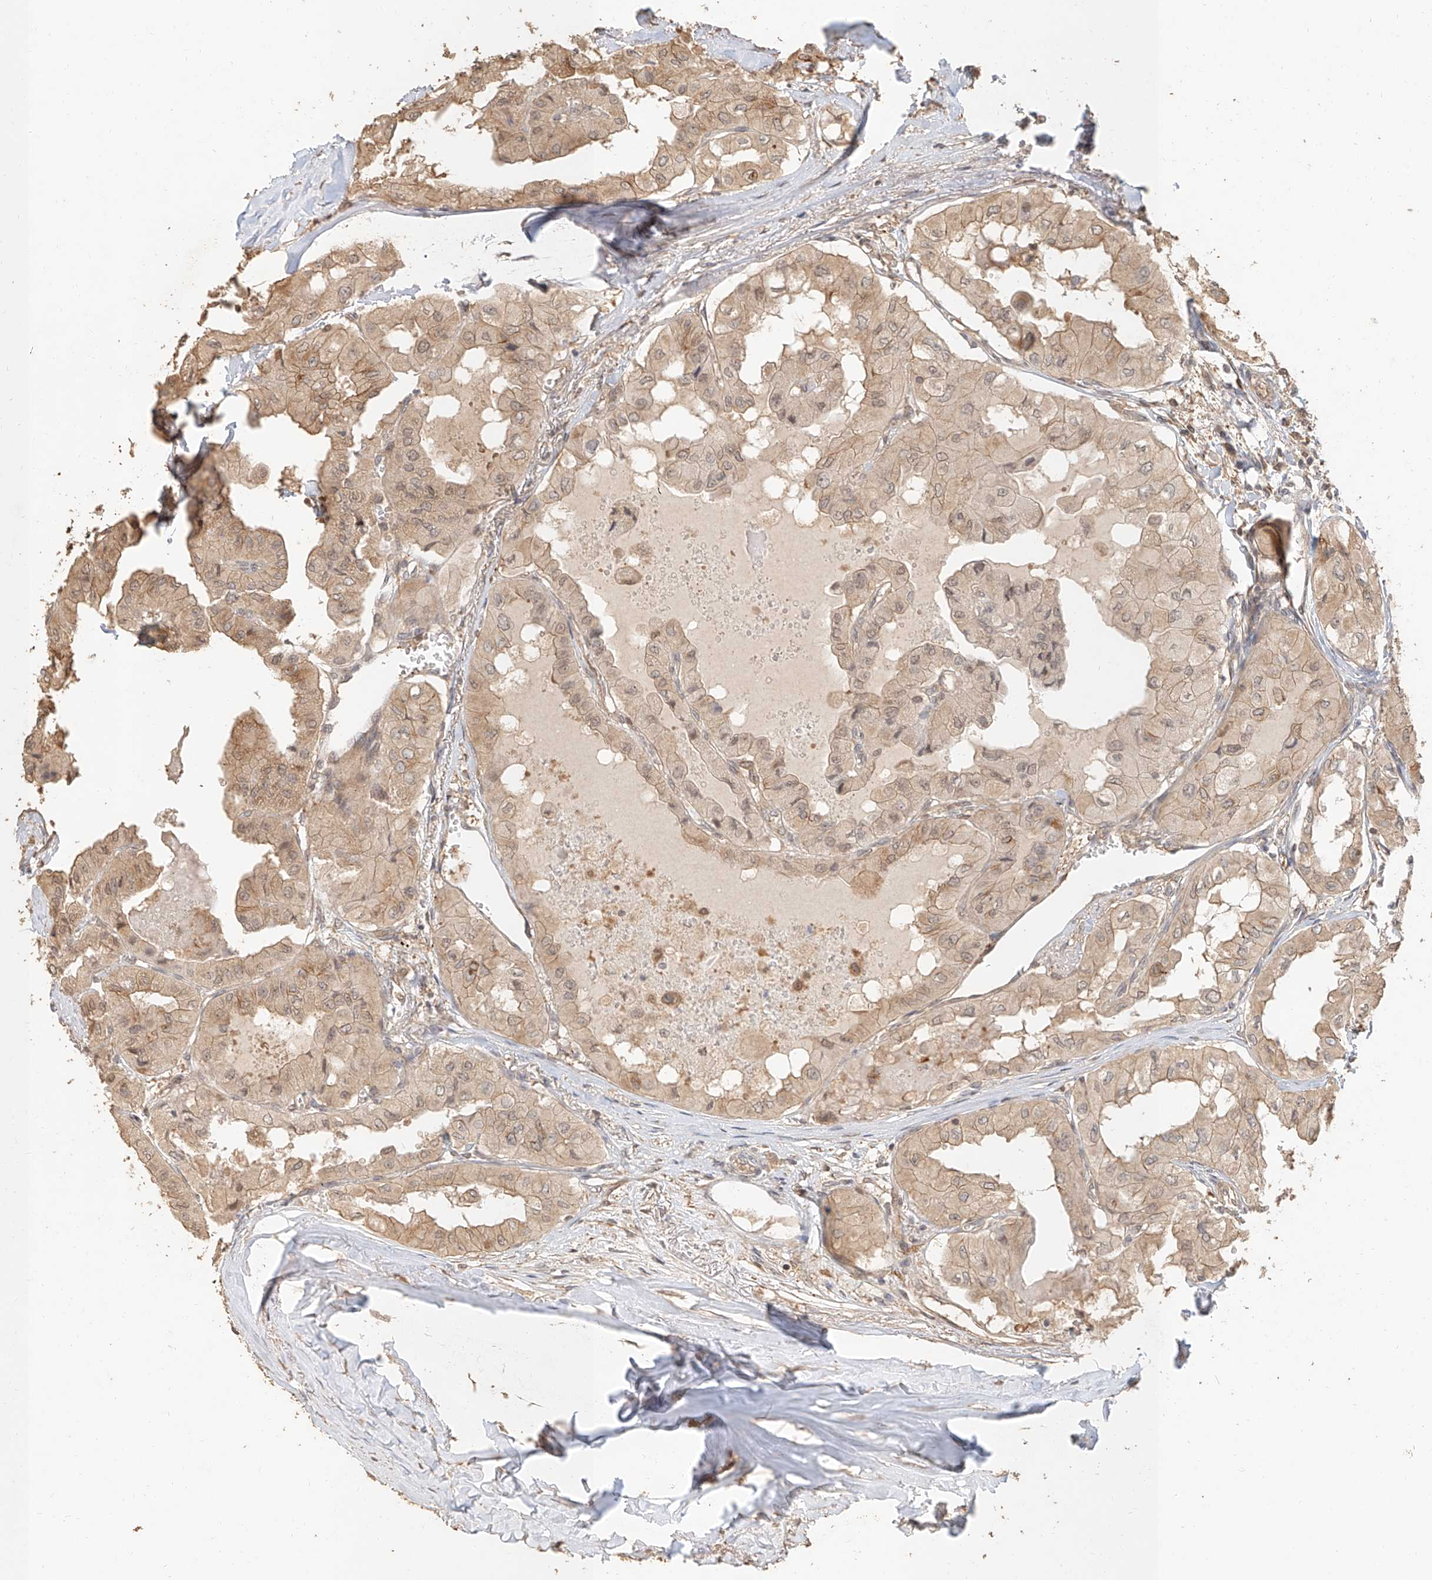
{"staining": {"intensity": "weak", "quantity": ">75%", "location": "cytoplasmic/membranous,nuclear"}, "tissue": "thyroid cancer", "cell_type": "Tumor cells", "image_type": "cancer", "snomed": [{"axis": "morphology", "description": "Papillary adenocarcinoma, NOS"}, {"axis": "topography", "description": "Thyroid gland"}], "caption": "Immunohistochemical staining of thyroid cancer (papillary adenocarcinoma) exhibits low levels of weak cytoplasmic/membranous and nuclear protein expression in approximately >75% of tumor cells. The staining was performed using DAB (3,3'-diaminobenzidine), with brown indicating positive protein expression. Nuclei are stained blue with hematoxylin.", "gene": "NAP1L1", "patient": {"sex": "female", "age": 59}}